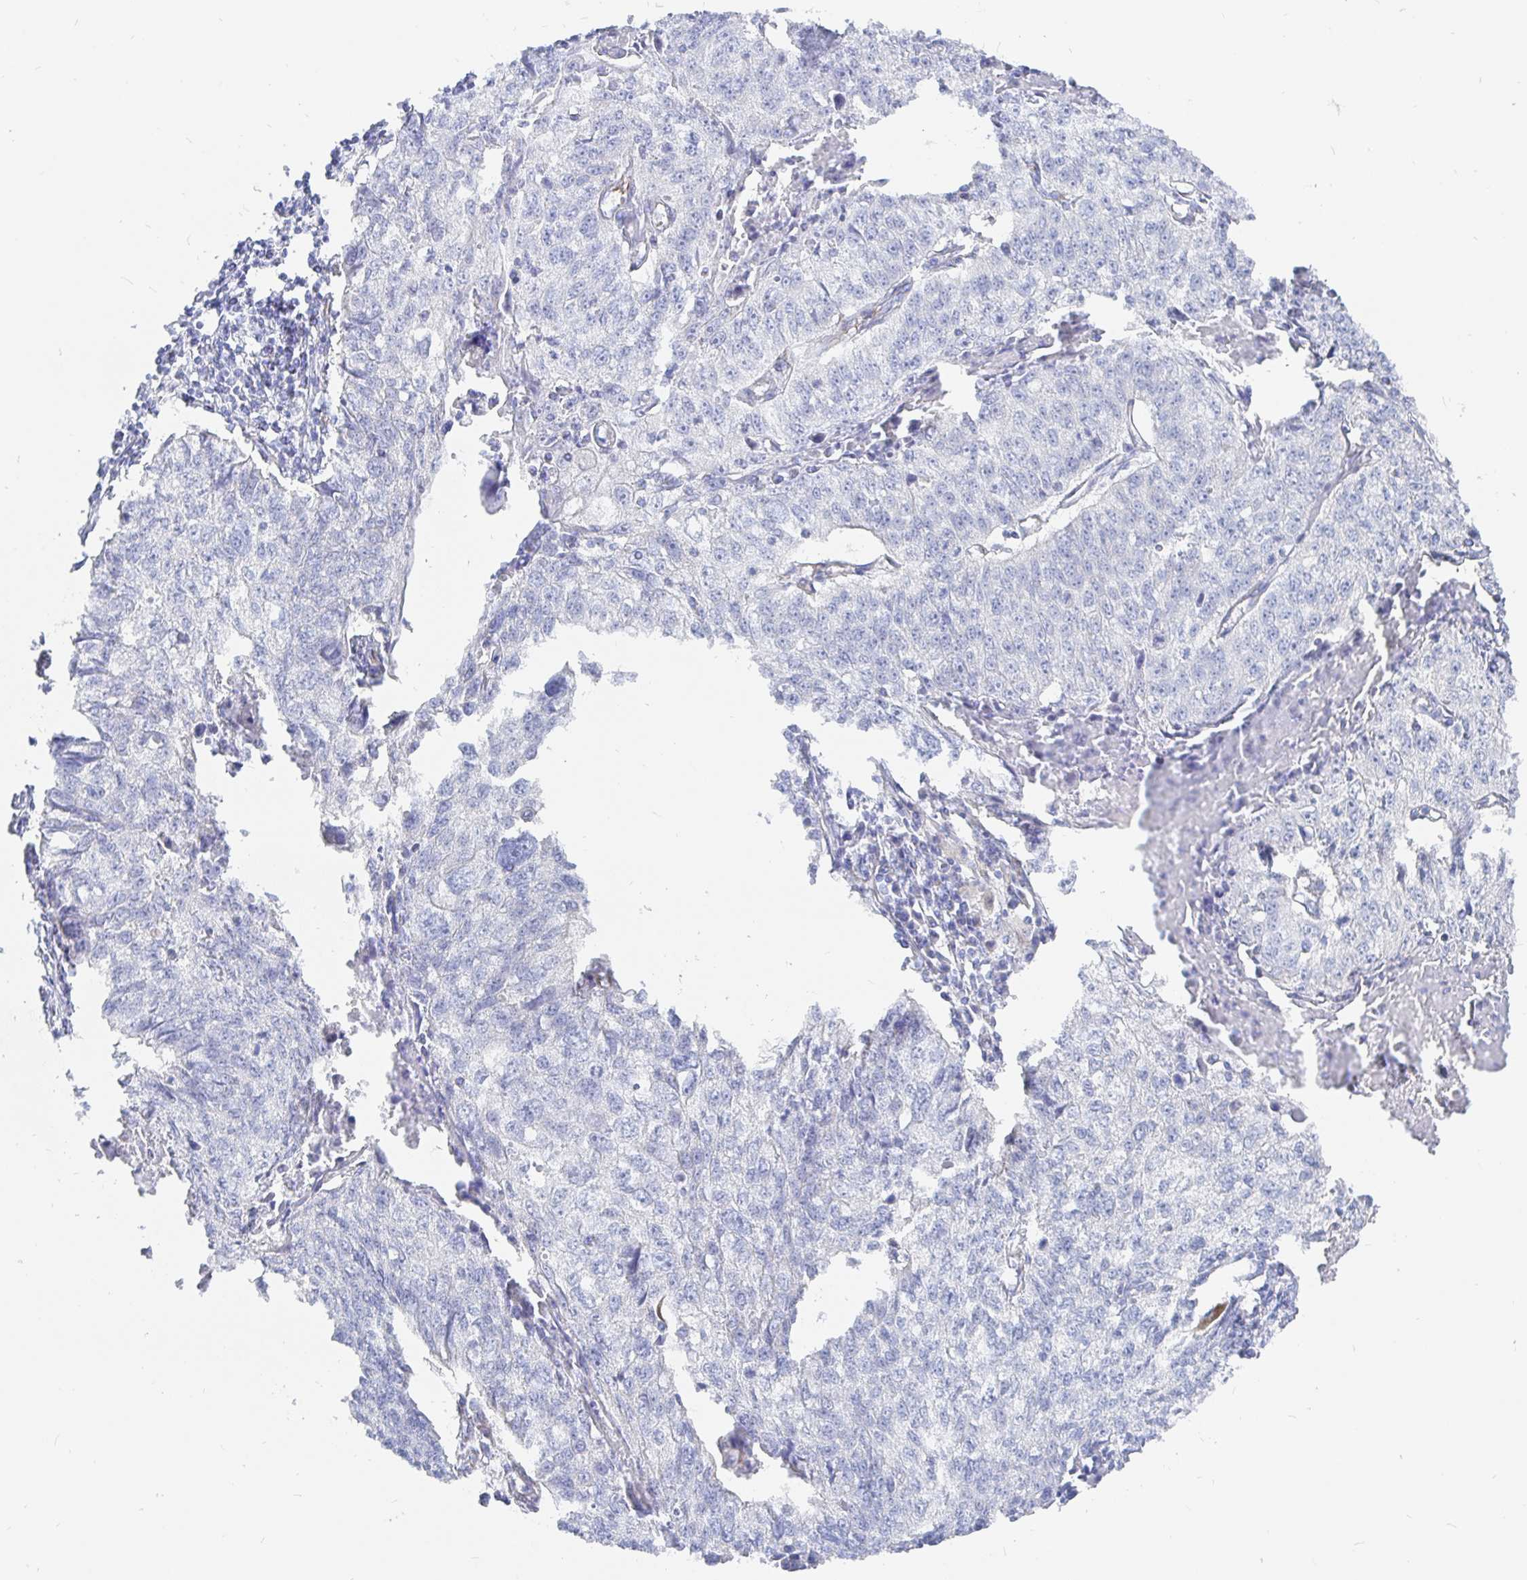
{"staining": {"intensity": "negative", "quantity": "none", "location": "none"}, "tissue": "lung cancer", "cell_type": "Tumor cells", "image_type": "cancer", "snomed": [{"axis": "morphology", "description": "Normal morphology"}, {"axis": "morphology", "description": "Aneuploidy"}, {"axis": "morphology", "description": "Squamous cell carcinoma, NOS"}, {"axis": "topography", "description": "Lymph node"}, {"axis": "topography", "description": "Lung"}], "caption": "This is an immunohistochemistry (IHC) micrograph of human lung cancer (squamous cell carcinoma). There is no expression in tumor cells.", "gene": "COX16", "patient": {"sex": "female", "age": 76}}